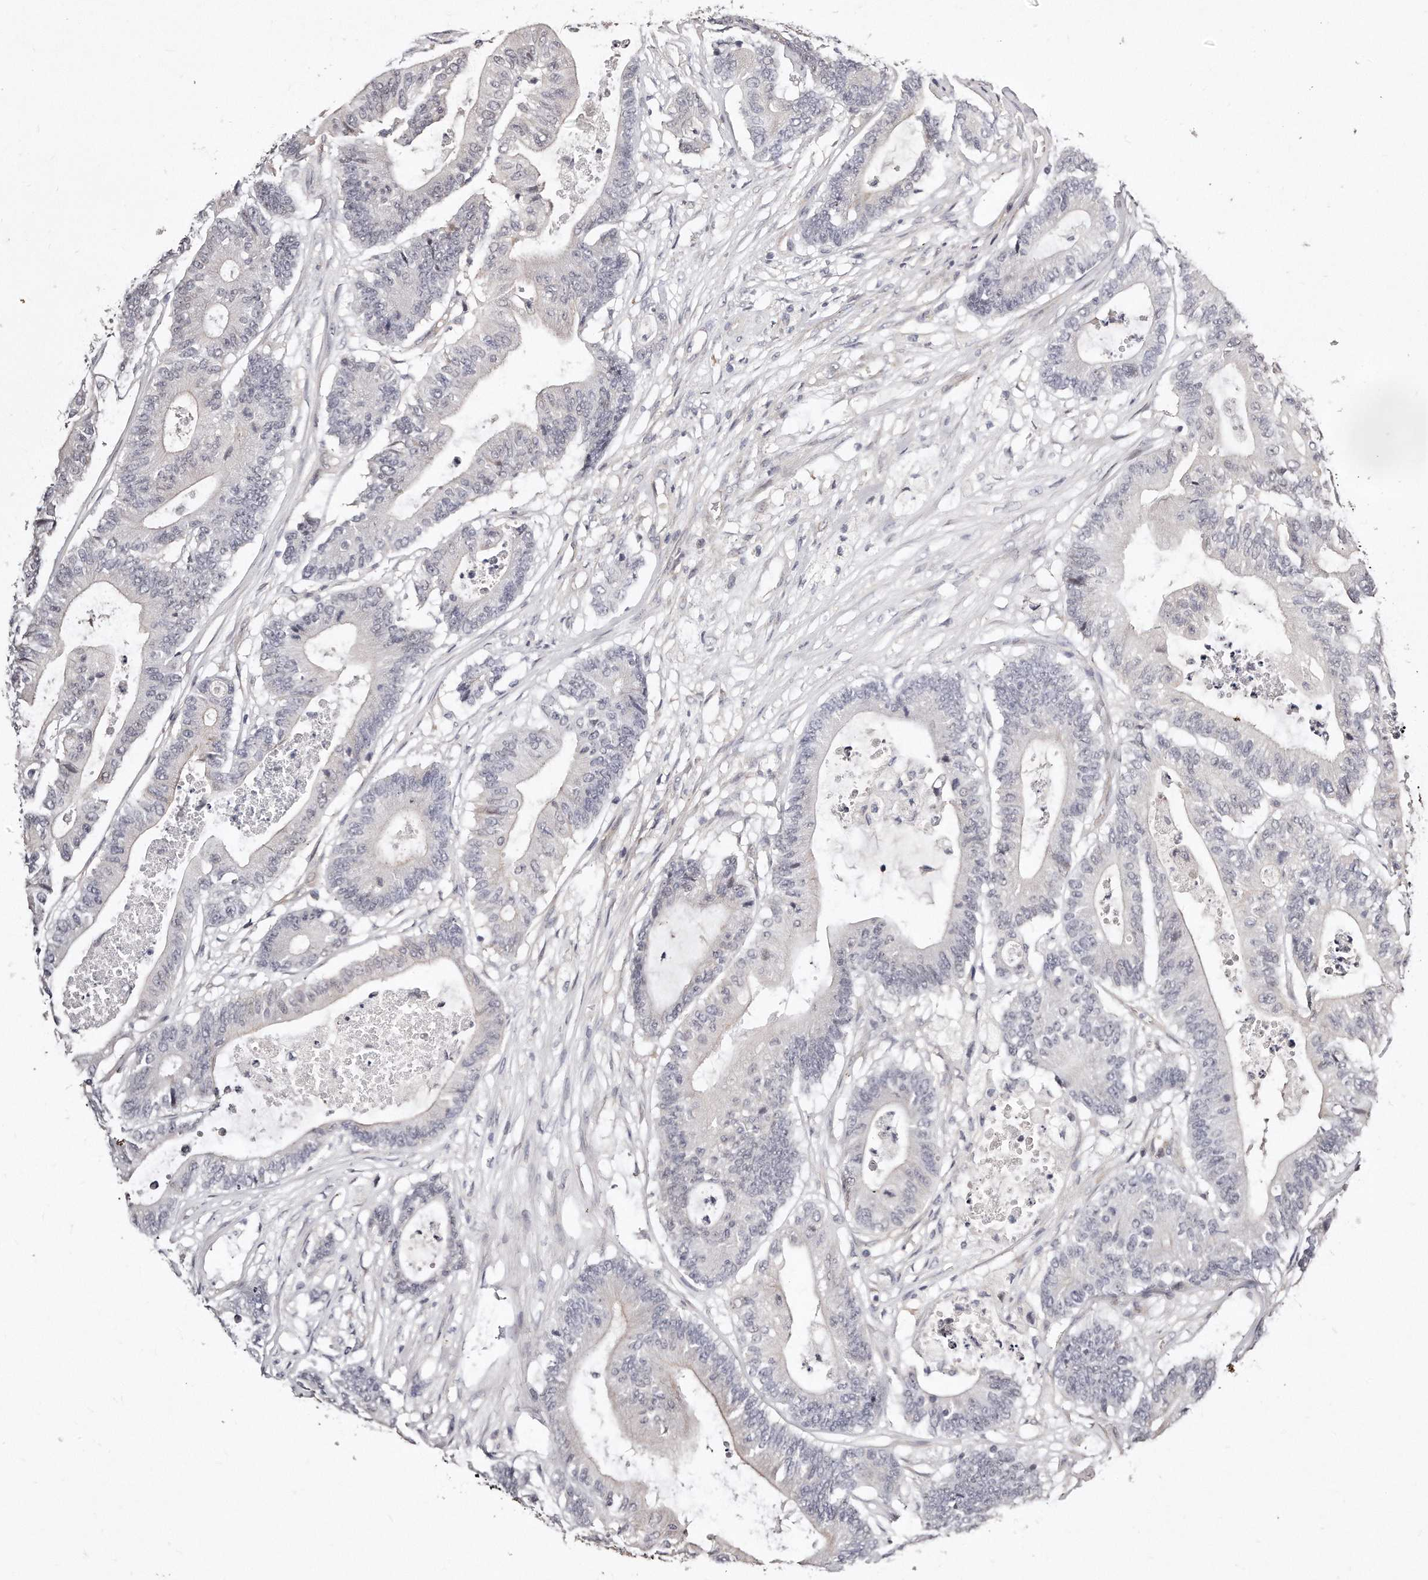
{"staining": {"intensity": "negative", "quantity": "none", "location": "none"}, "tissue": "colorectal cancer", "cell_type": "Tumor cells", "image_type": "cancer", "snomed": [{"axis": "morphology", "description": "Adenocarcinoma, NOS"}, {"axis": "topography", "description": "Colon"}], "caption": "The micrograph reveals no significant staining in tumor cells of colorectal cancer (adenocarcinoma).", "gene": "CASZ1", "patient": {"sex": "female", "age": 84}}